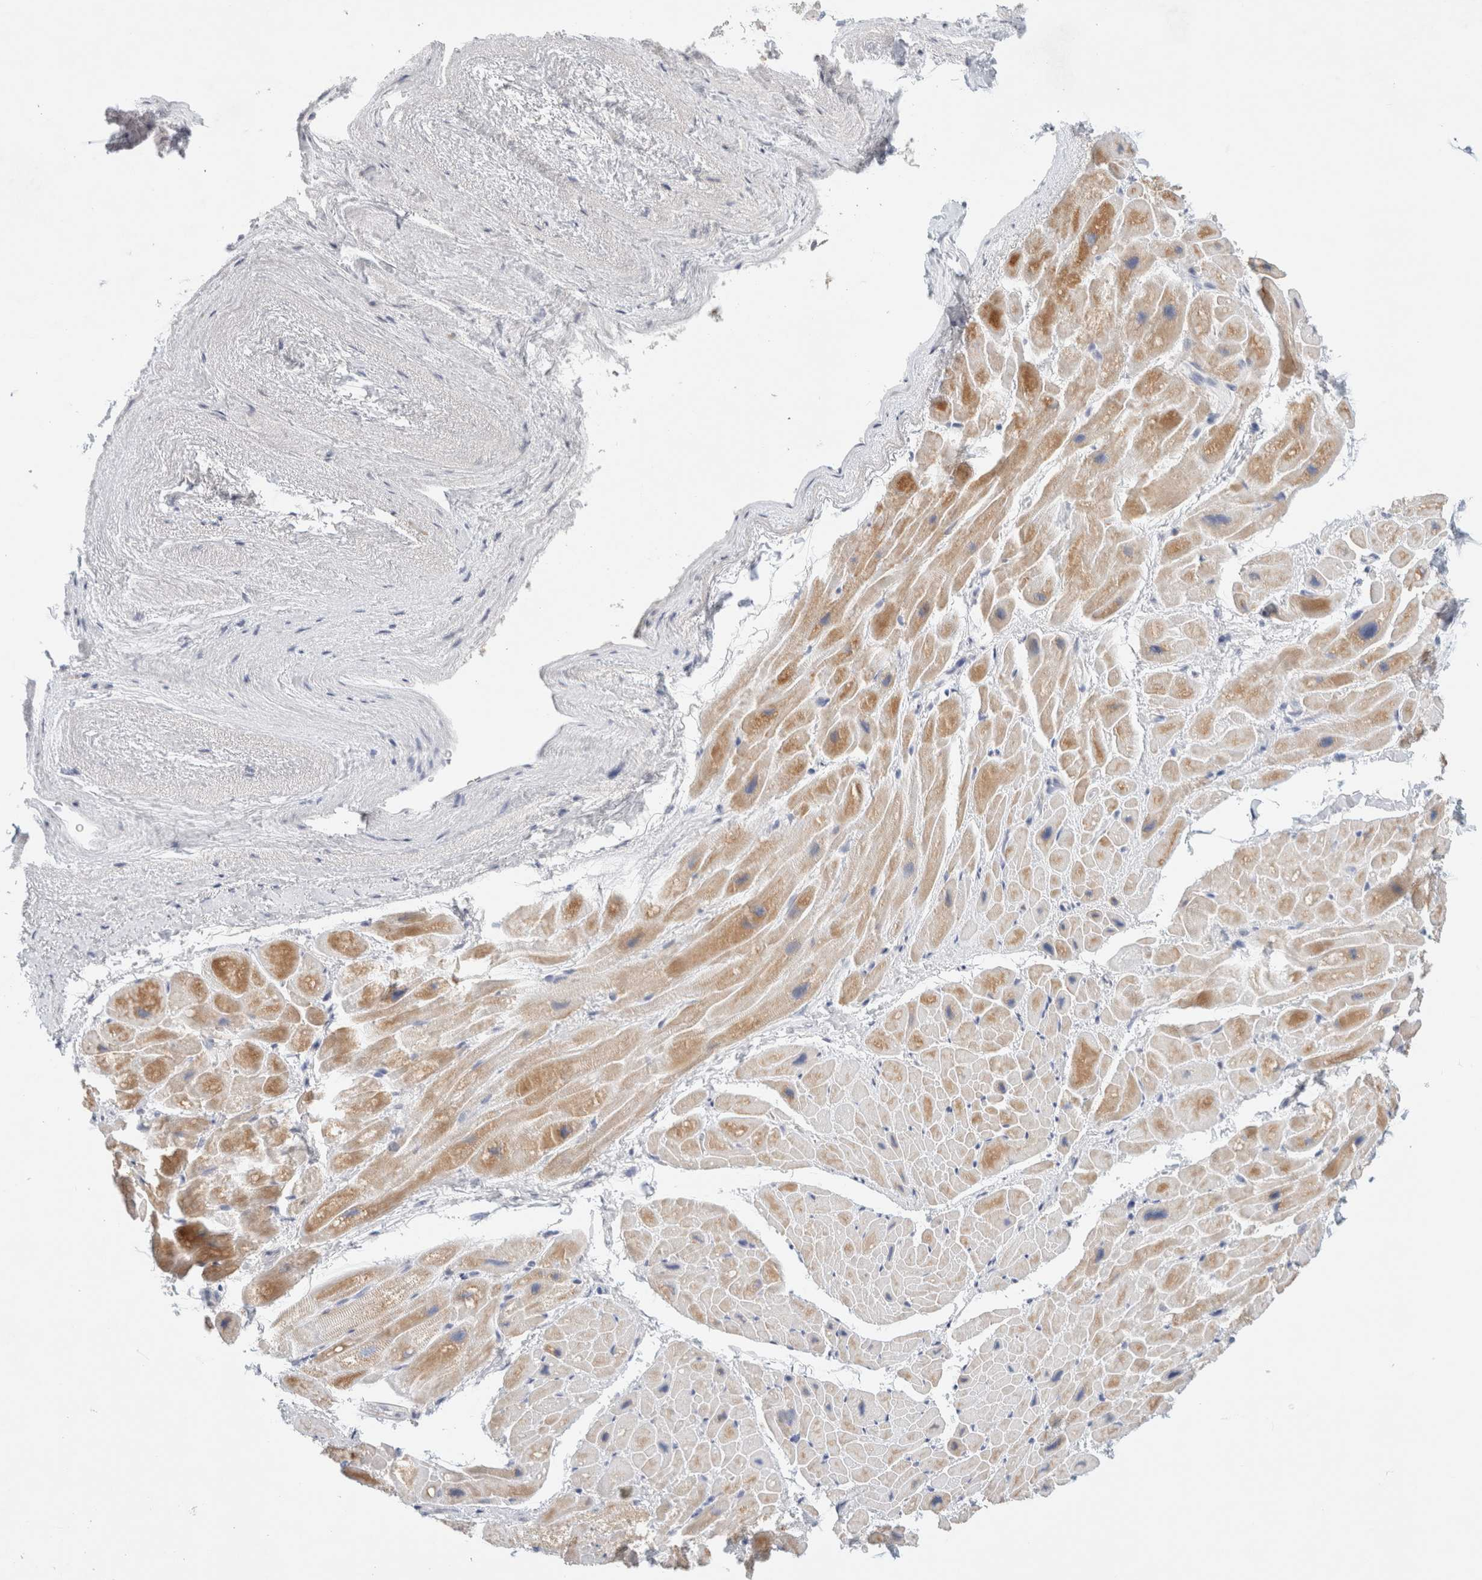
{"staining": {"intensity": "moderate", "quantity": "25%-75%", "location": "cytoplasmic/membranous"}, "tissue": "heart muscle", "cell_type": "Cardiomyocytes", "image_type": "normal", "snomed": [{"axis": "morphology", "description": "Normal tissue, NOS"}, {"axis": "topography", "description": "Heart"}], "caption": "The micrograph displays immunohistochemical staining of benign heart muscle. There is moderate cytoplasmic/membranous positivity is seen in approximately 25%-75% of cardiomyocytes.", "gene": "HEXD", "patient": {"sex": "male", "age": 49}}